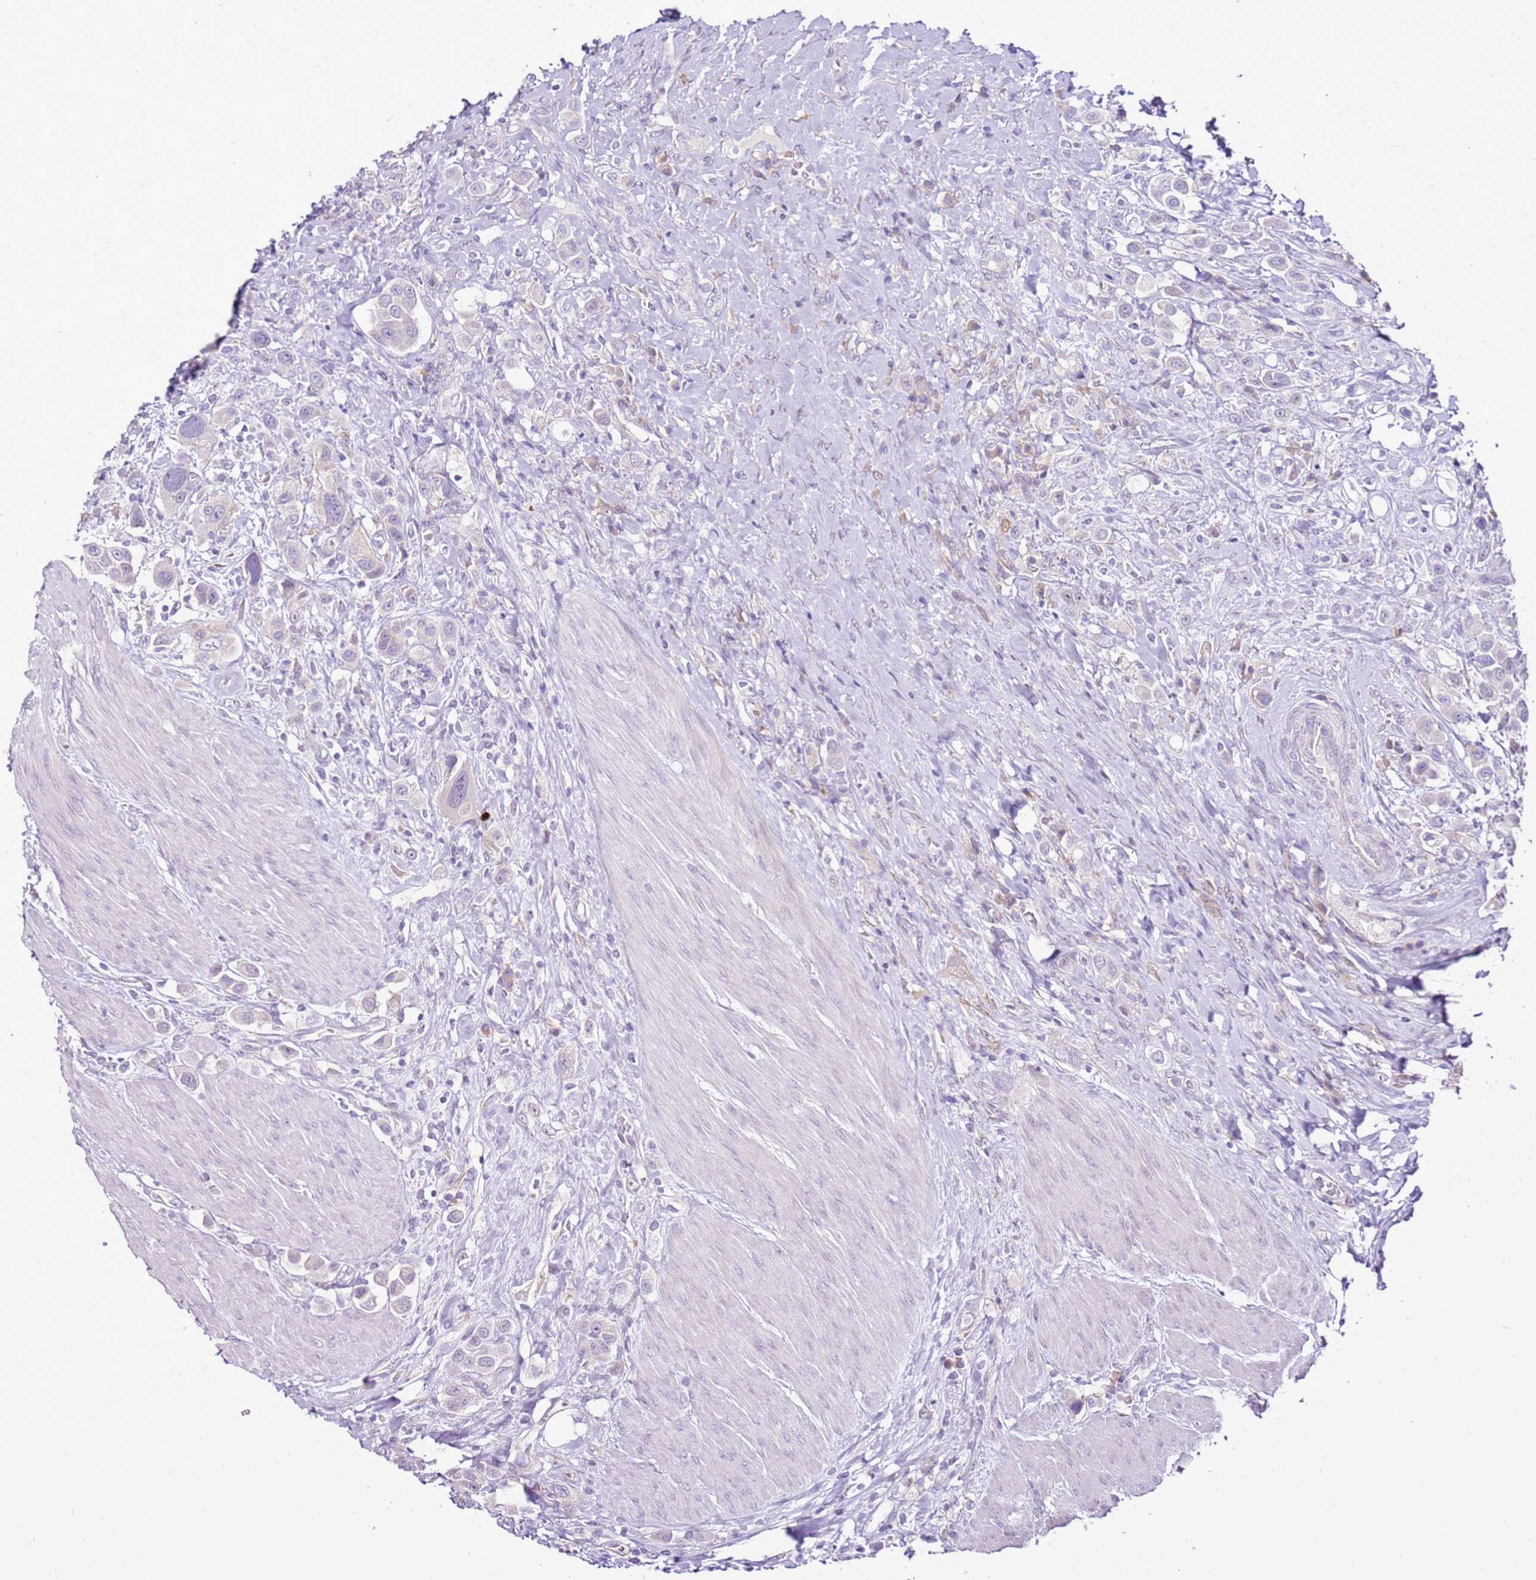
{"staining": {"intensity": "negative", "quantity": "none", "location": "none"}, "tissue": "urothelial cancer", "cell_type": "Tumor cells", "image_type": "cancer", "snomed": [{"axis": "morphology", "description": "Urothelial carcinoma, High grade"}, {"axis": "topography", "description": "Urinary bladder"}], "caption": "A high-resolution histopathology image shows immunohistochemistry staining of urothelial carcinoma (high-grade), which exhibits no significant staining in tumor cells. (Stains: DAB (3,3'-diaminobenzidine) immunohistochemistry with hematoxylin counter stain, Microscopy: brightfield microscopy at high magnification).", "gene": "SLC38A5", "patient": {"sex": "male", "age": 50}}